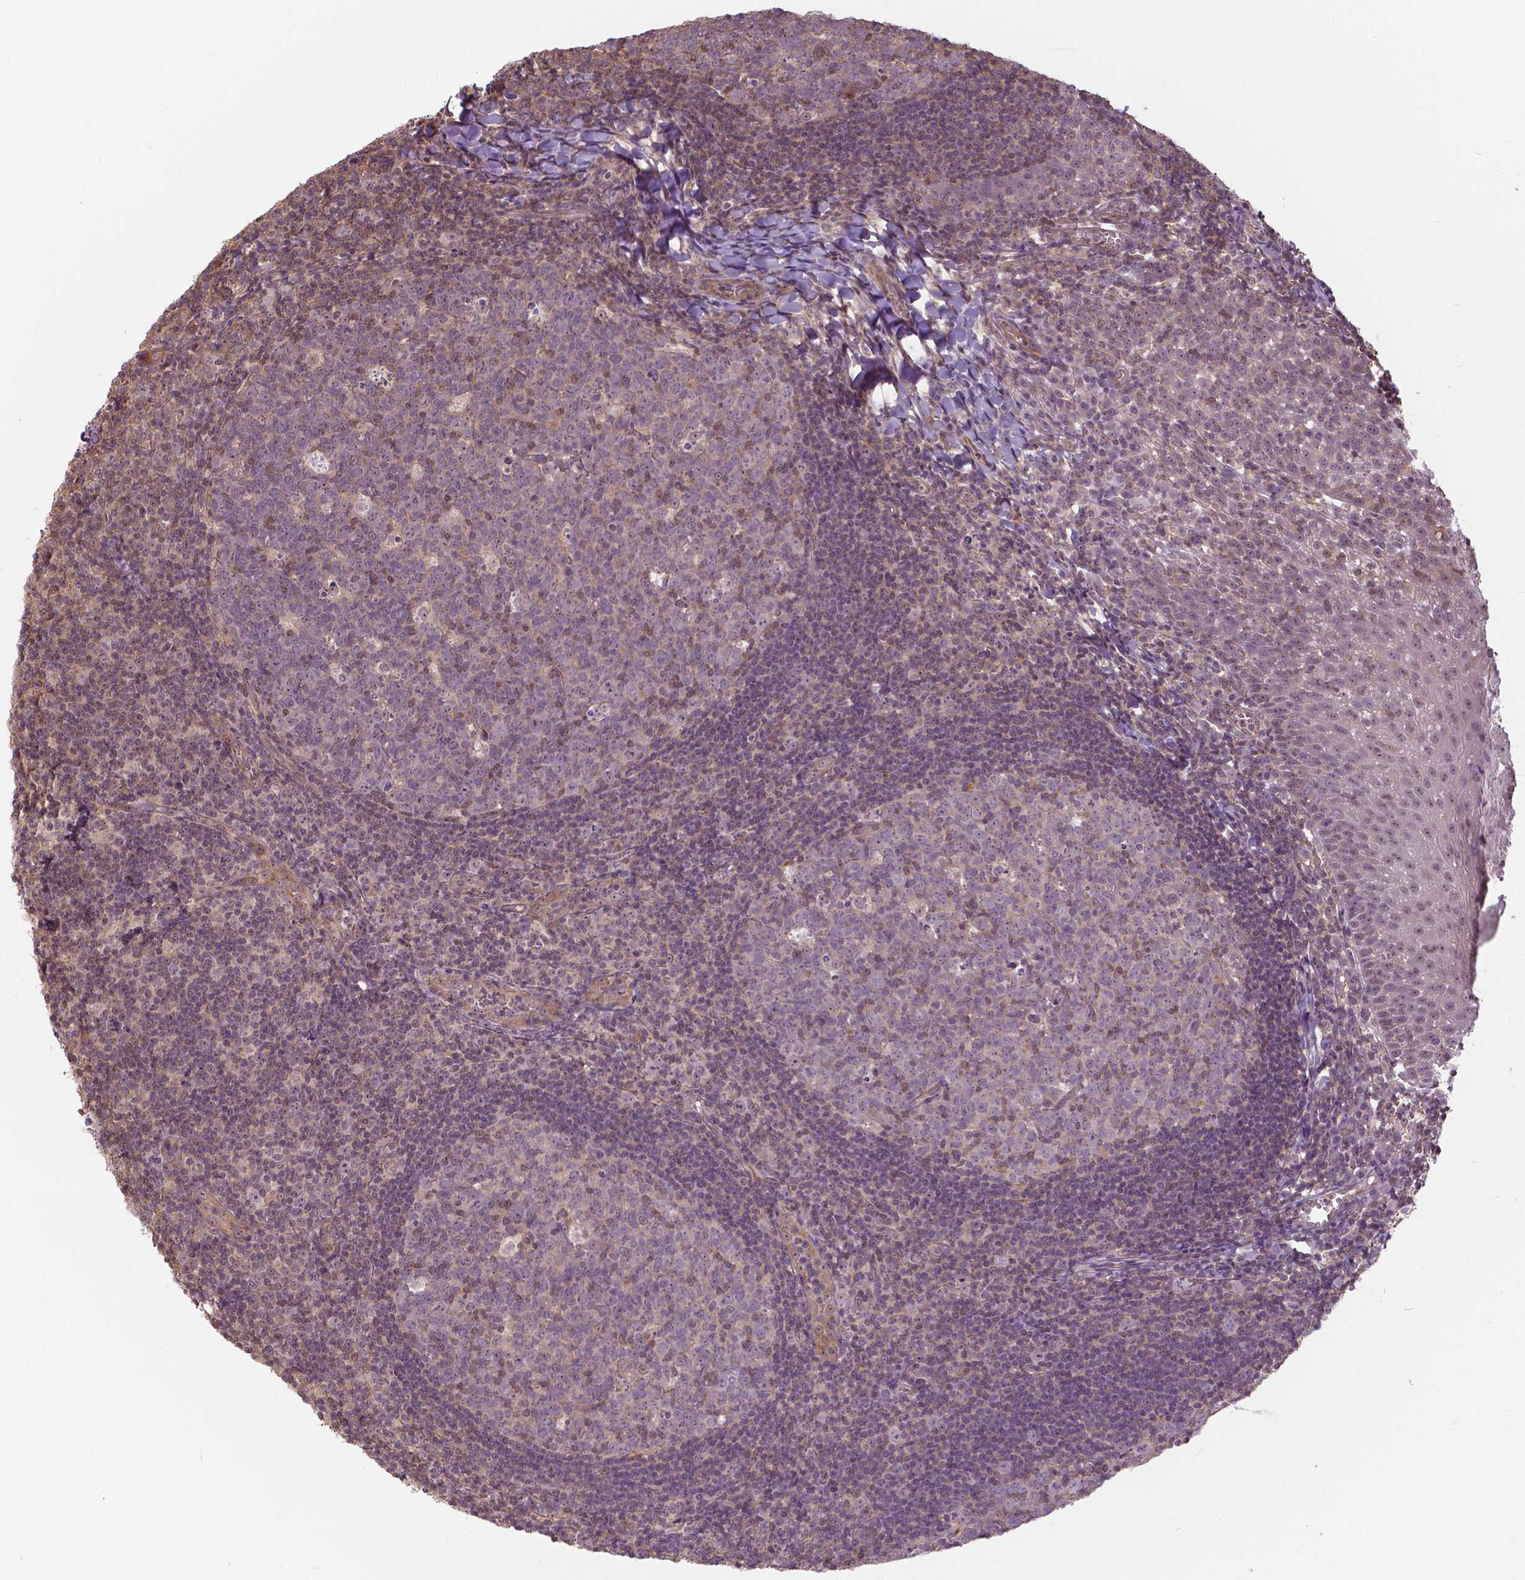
{"staining": {"intensity": "weak", "quantity": "<25%", "location": "cytoplasmic/membranous"}, "tissue": "lymph node", "cell_type": "Germinal center cells", "image_type": "normal", "snomed": [{"axis": "morphology", "description": "Normal tissue, NOS"}, {"axis": "topography", "description": "Lymph node"}], "caption": "Lymph node was stained to show a protein in brown. There is no significant positivity in germinal center cells. (Stains: DAB (3,3'-diaminobenzidine) immunohistochemistry (IHC) with hematoxylin counter stain, Microscopy: brightfield microscopy at high magnification).", "gene": "ANXA13", "patient": {"sex": "female", "age": 21}}